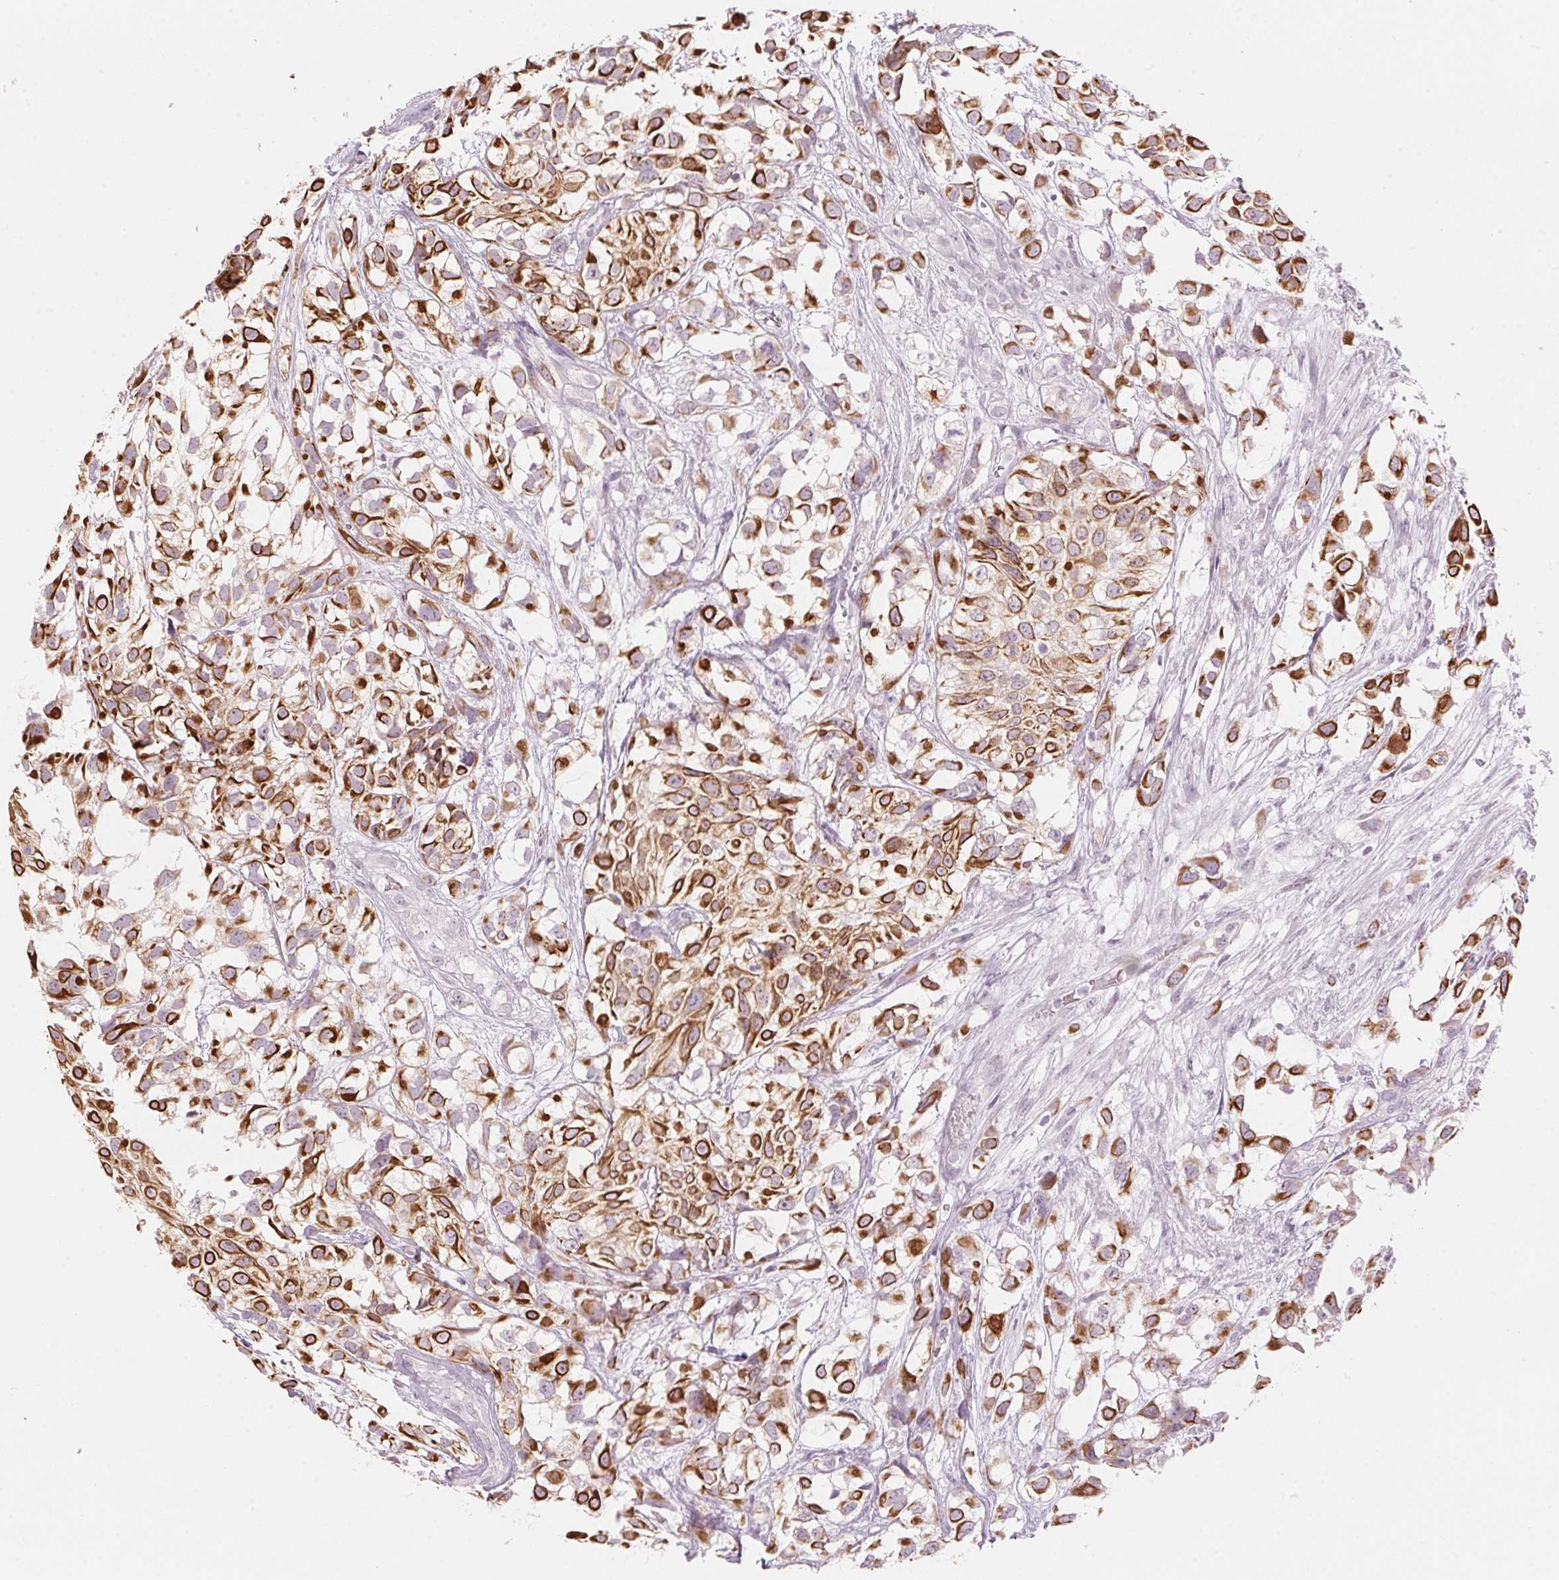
{"staining": {"intensity": "strong", "quantity": ">75%", "location": "cytoplasmic/membranous"}, "tissue": "urothelial cancer", "cell_type": "Tumor cells", "image_type": "cancer", "snomed": [{"axis": "morphology", "description": "Urothelial carcinoma, High grade"}, {"axis": "topography", "description": "Urinary bladder"}], "caption": "Human urothelial carcinoma (high-grade) stained for a protein (brown) shows strong cytoplasmic/membranous positive expression in approximately >75% of tumor cells.", "gene": "SCTR", "patient": {"sex": "male", "age": 56}}